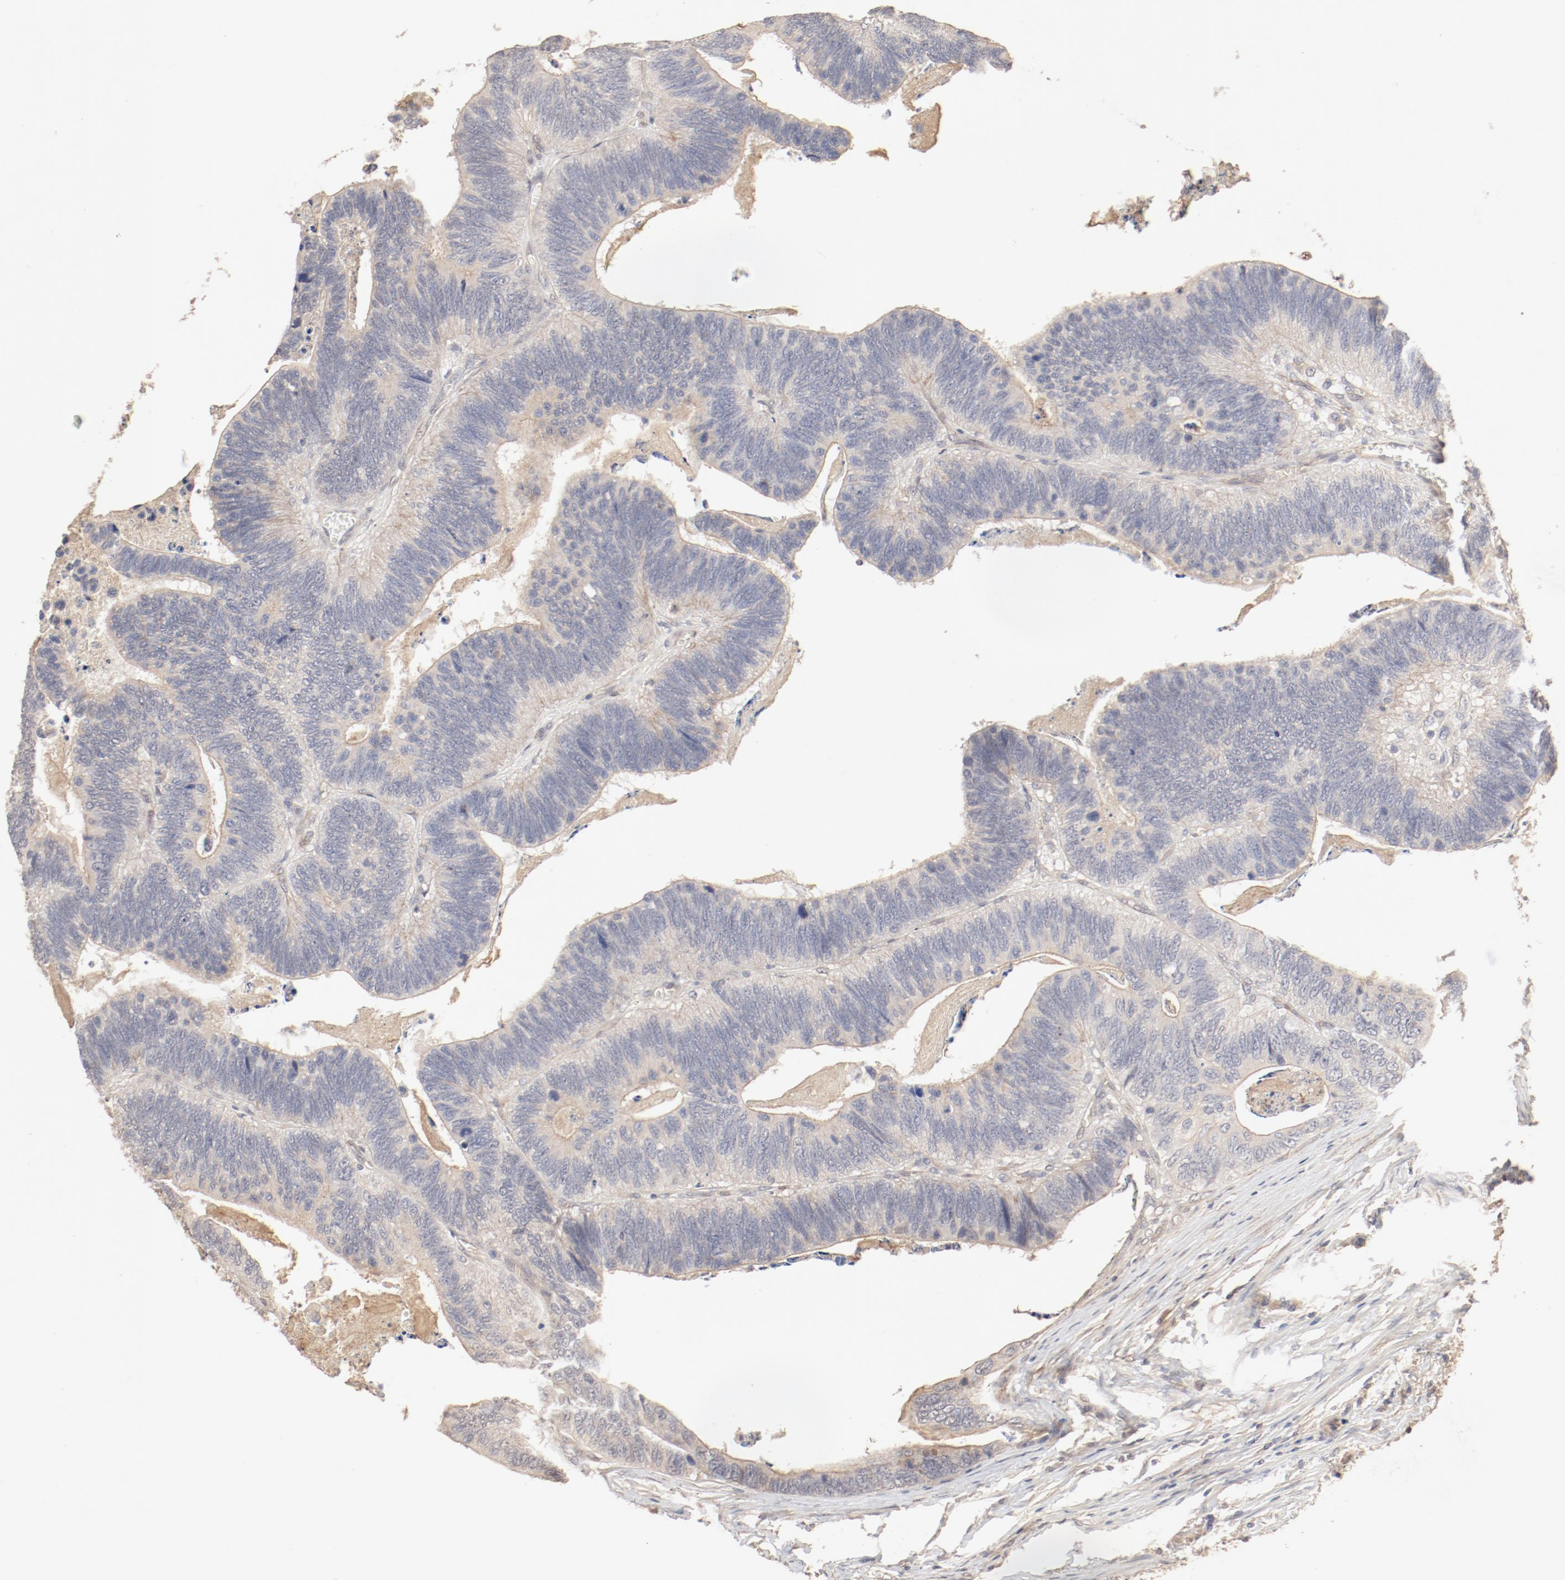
{"staining": {"intensity": "moderate", "quantity": ">75%", "location": "cytoplasmic/membranous"}, "tissue": "colorectal cancer", "cell_type": "Tumor cells", "image_type": "cancer", "snomed": [{"axis": "morphology", "description": "Adenocarcinoma, NOS"}, {"axis": "topography", "description": "Colon"}], "caption": "Human adenocarcinoma (colorectal) stained with a protein marker reveals moderate staining in tumor cells.", "gene": "IL3RA", "patient": {"sex": "male", "age": 72}}